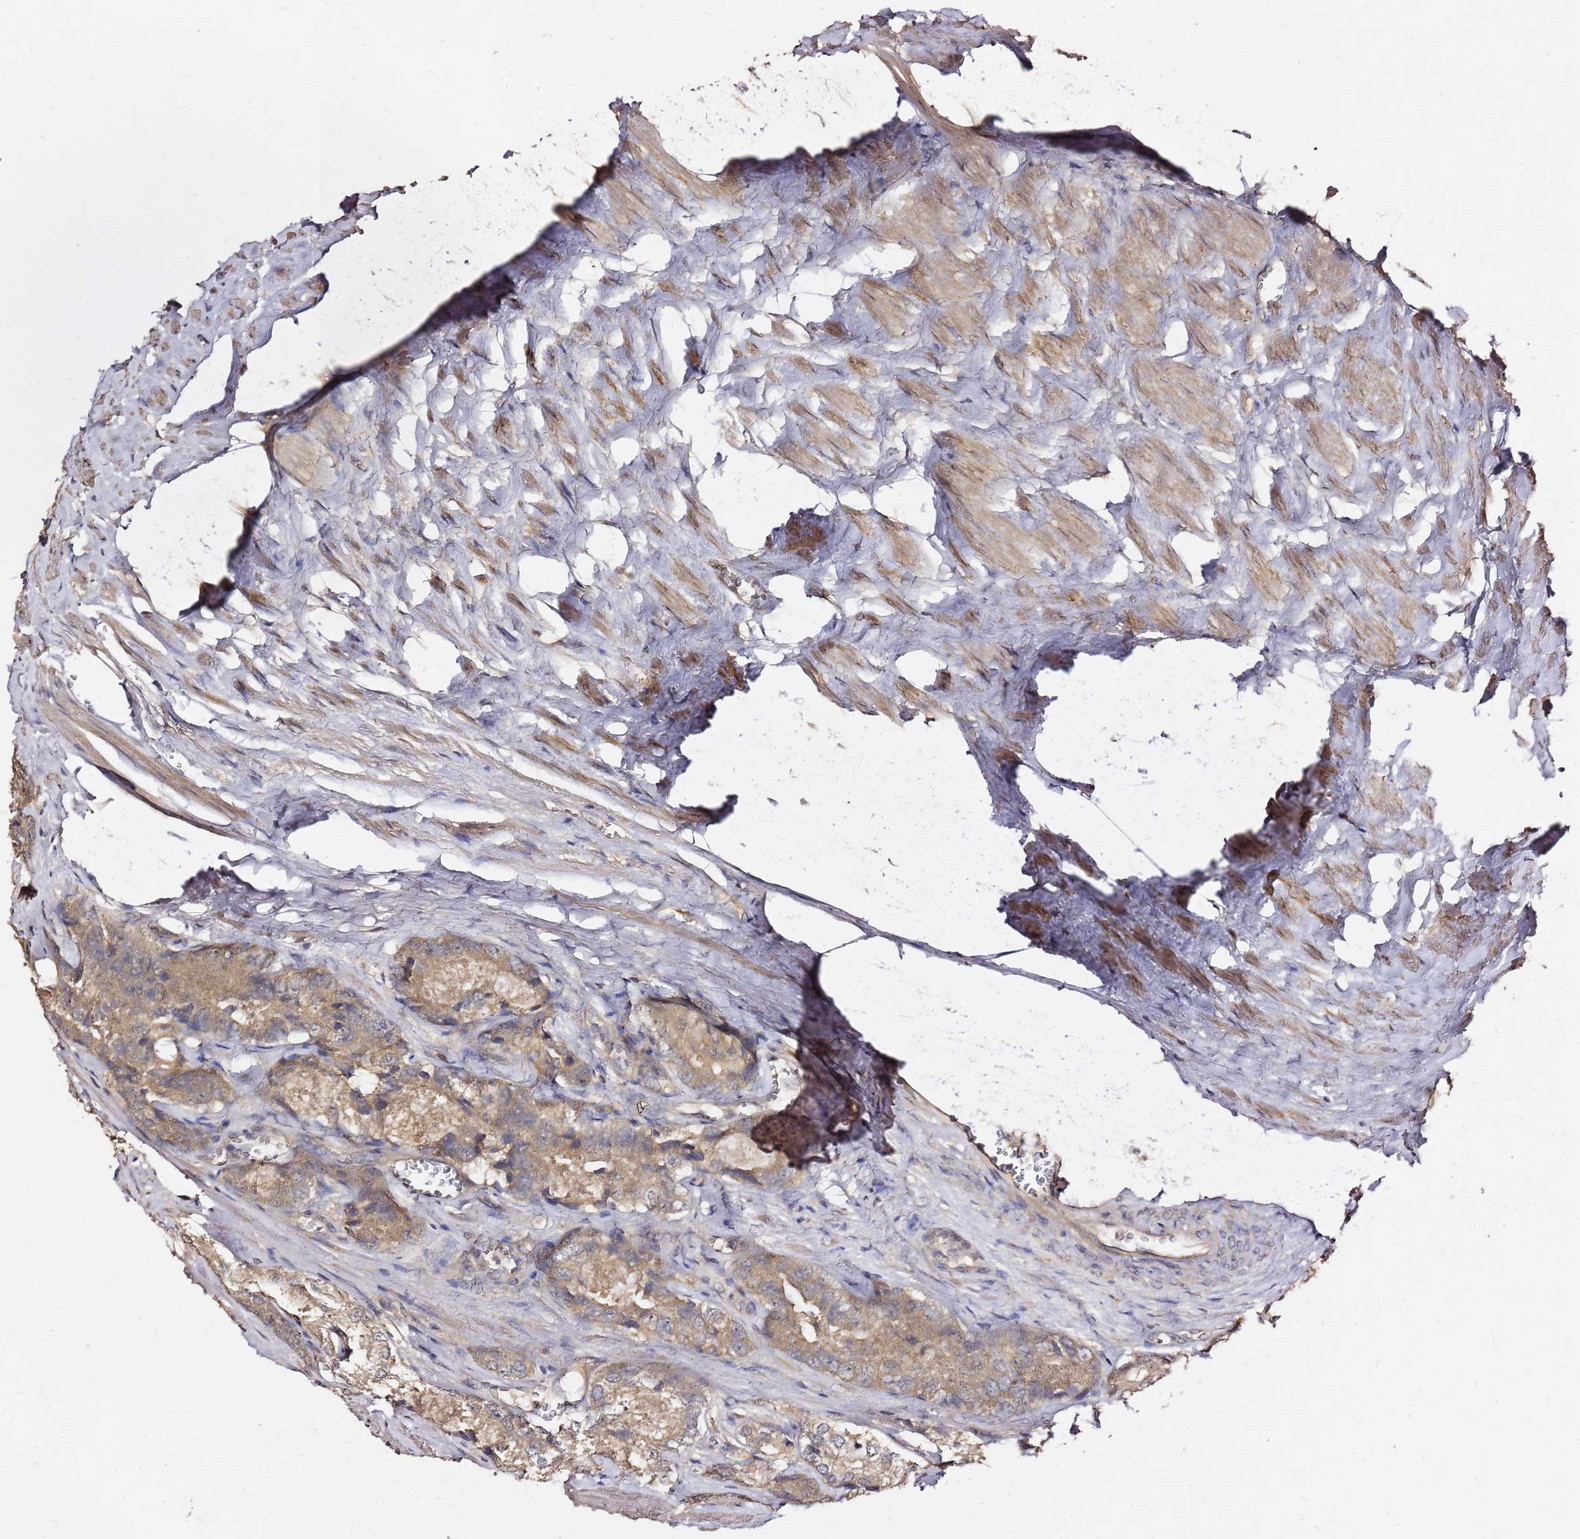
{"staining": {"intensity": "weak", "quantity": ">75%", "location": "cytoplasmic/membranous"}, "tissue": "prostate cancer", "cell_type": "Tumor cells", "image_type": "cancer", "snomed": [{"axis": "morphology", "description": "Adenocarcinoma, Low grade"}, {"axis": "topography", "description": "Prostate"}], "caption": "High-magnification brightfield microscopy of prostate cancer stained with DAB (3,3'-diaminobenzidine) (brown) and counterstained with hematoxylin (blue). tumor cells exhibit weak cytoplasmic/membranous positivity is identified in about>75% of cells.", "gene": "C6orf136", "patient": {"sex": "male", "age": 68}}